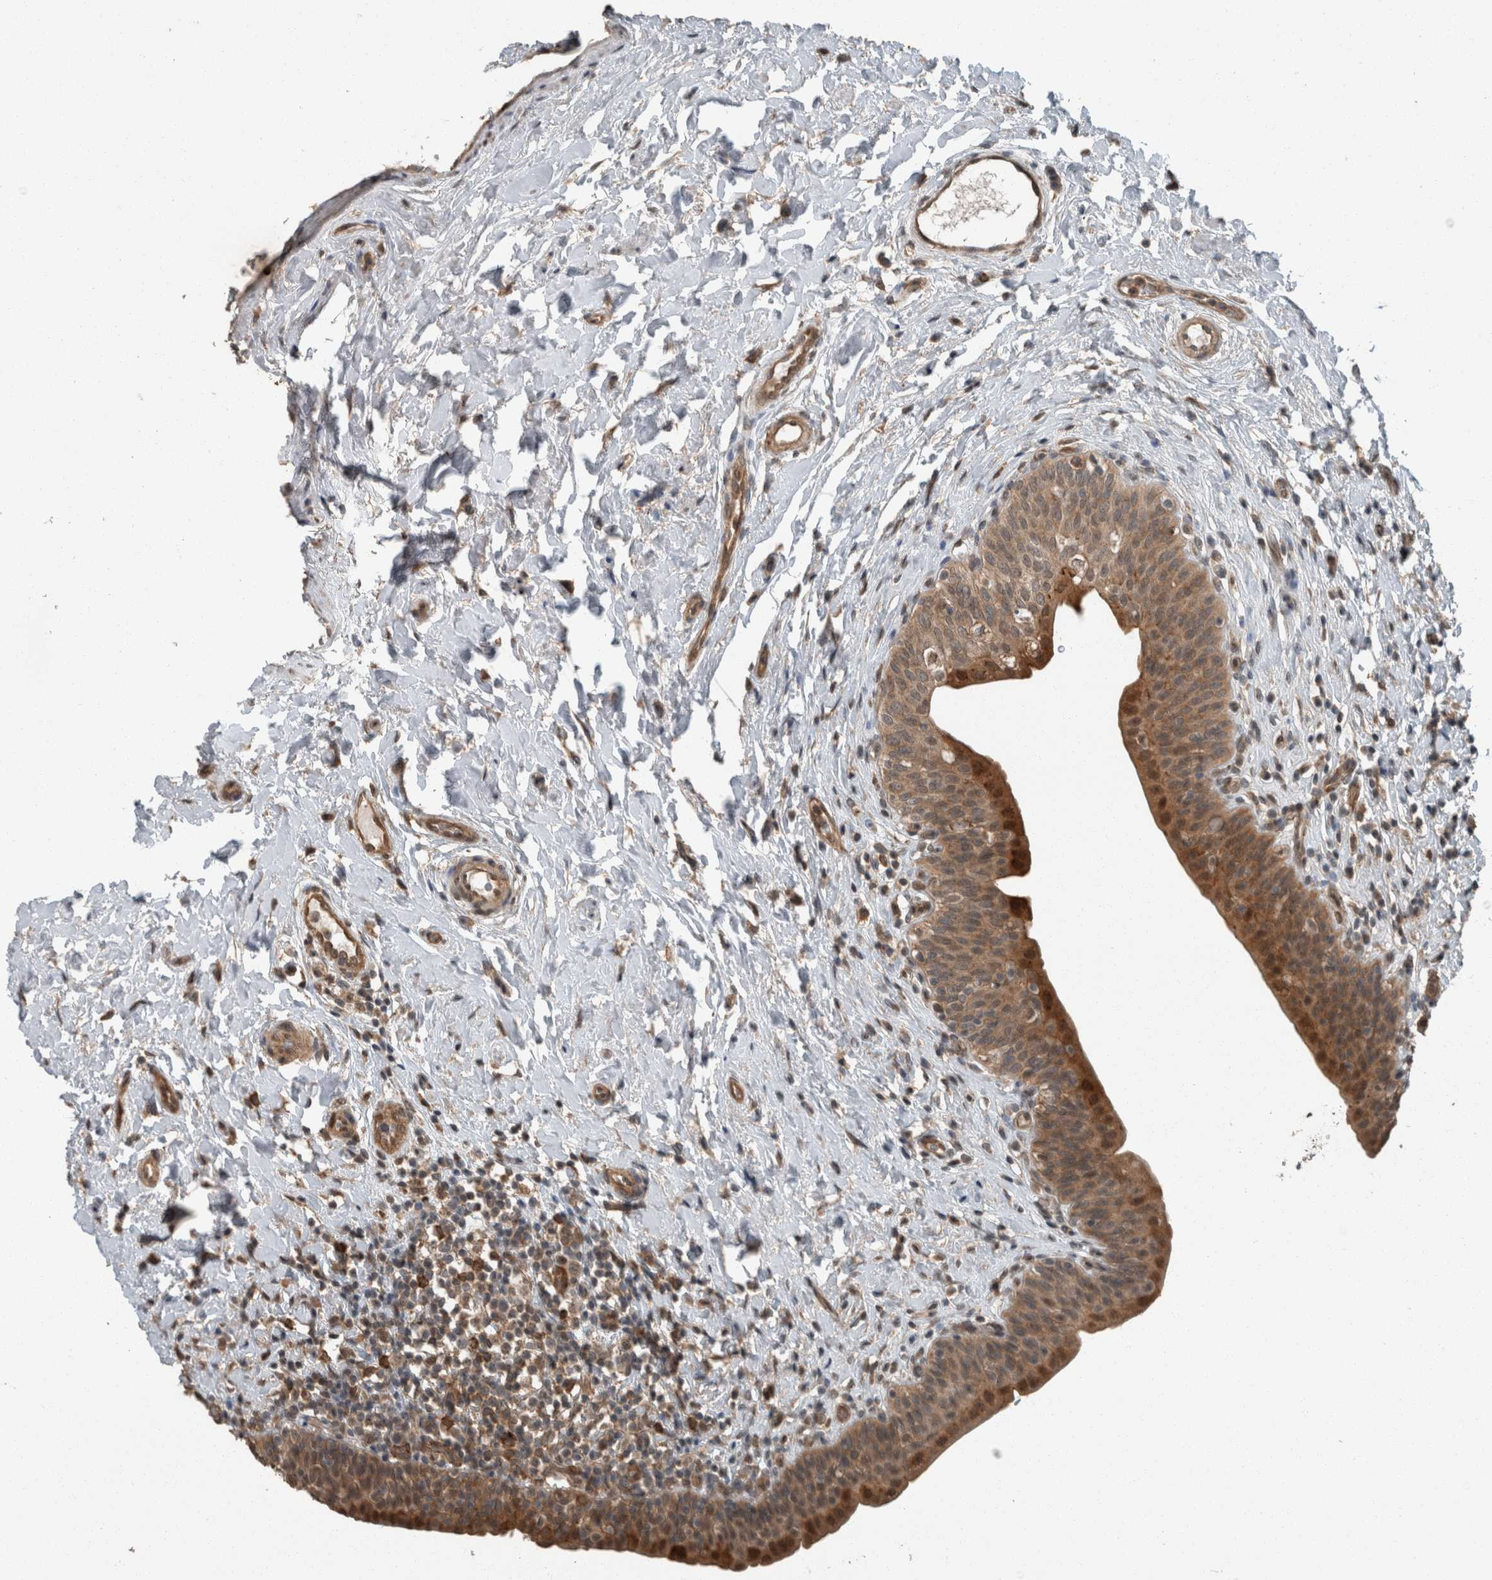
{"staining": {"intensity": "strong", "quantity": ">75%", "location": "cytoplasmic/membranous"}, "tissue": "urinary bladder", "cell_type": "Urothelial cells", "image_type": "normal", "snomed": [{"axis": "morphology", "description": "Normal tissue, NOS"}, {"axis": "topography", "description": "Urinary bladder"}], "caption": "Benign urinary bladder was stained to show a protein in brown. There is high levels of strong cytoplasmic/membranous staining in approximately >75% of urothelial cells.", "gene": "MYO1E", "patient": {"sex": "male", "age": 83}}